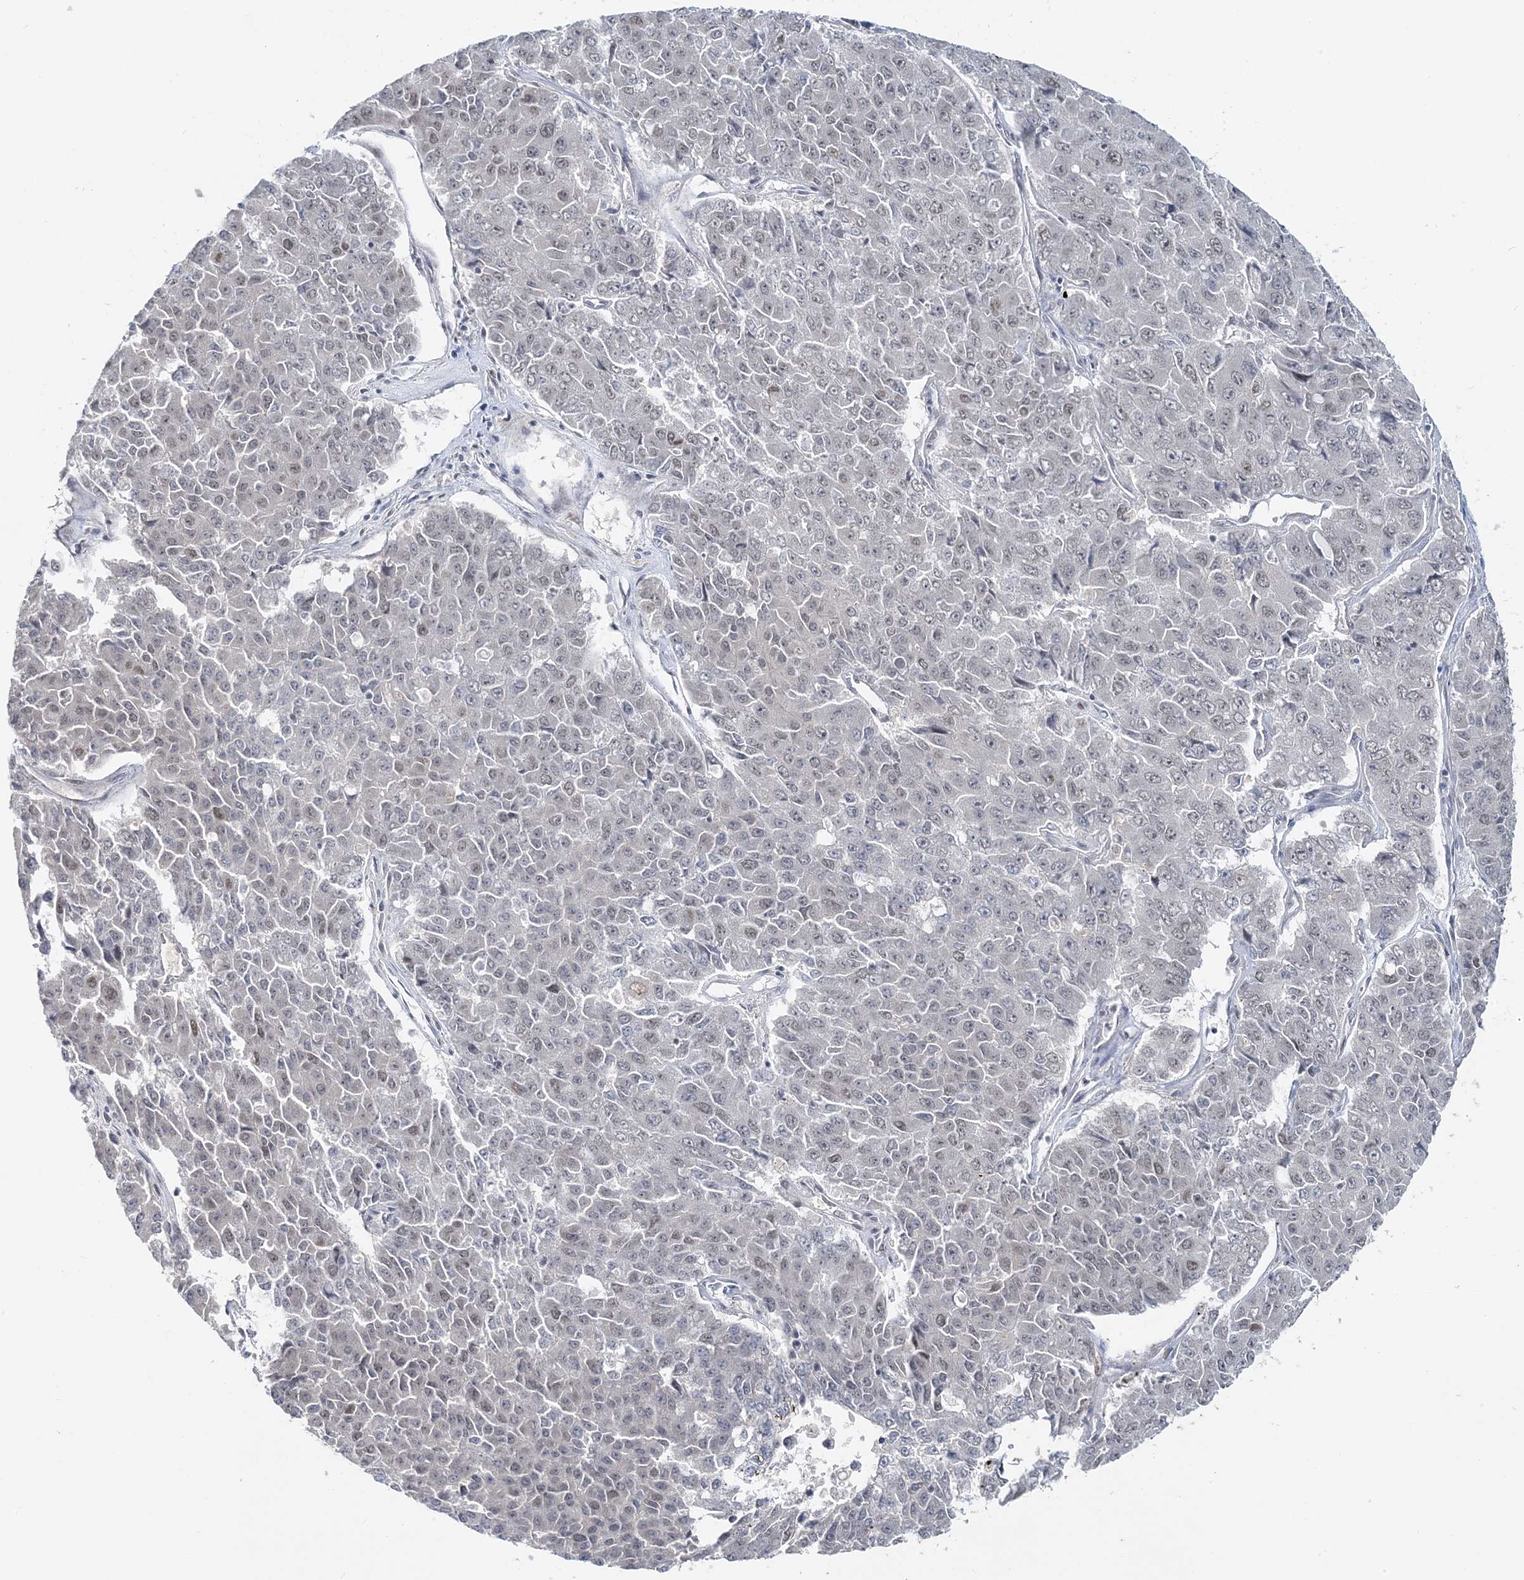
{"staining": {"intensity": "weak", "quantity": "<25%", "location": "nuclear"}, "tissue": "pancreatic cancer", "cell_type": "Tumor cells", "image_type": "cancer", "snomed": [{"axis": "morphology", "description": "Adenocarcinoma, NOS"}, {"axis": "topography", "description": "Pancreas"}], "caption": "DAB immunohistochemical staining of human adenocarcinoma (pancreatic) reveals no significant staining in tumor cells. The staining is performed using DAB (3,3'-diaminobenzidine) brown chromogen with nuclei counter-stained in using hematoxylin.", "gene": "LEXM", "patient": {"sex": "male", "age": 50}}